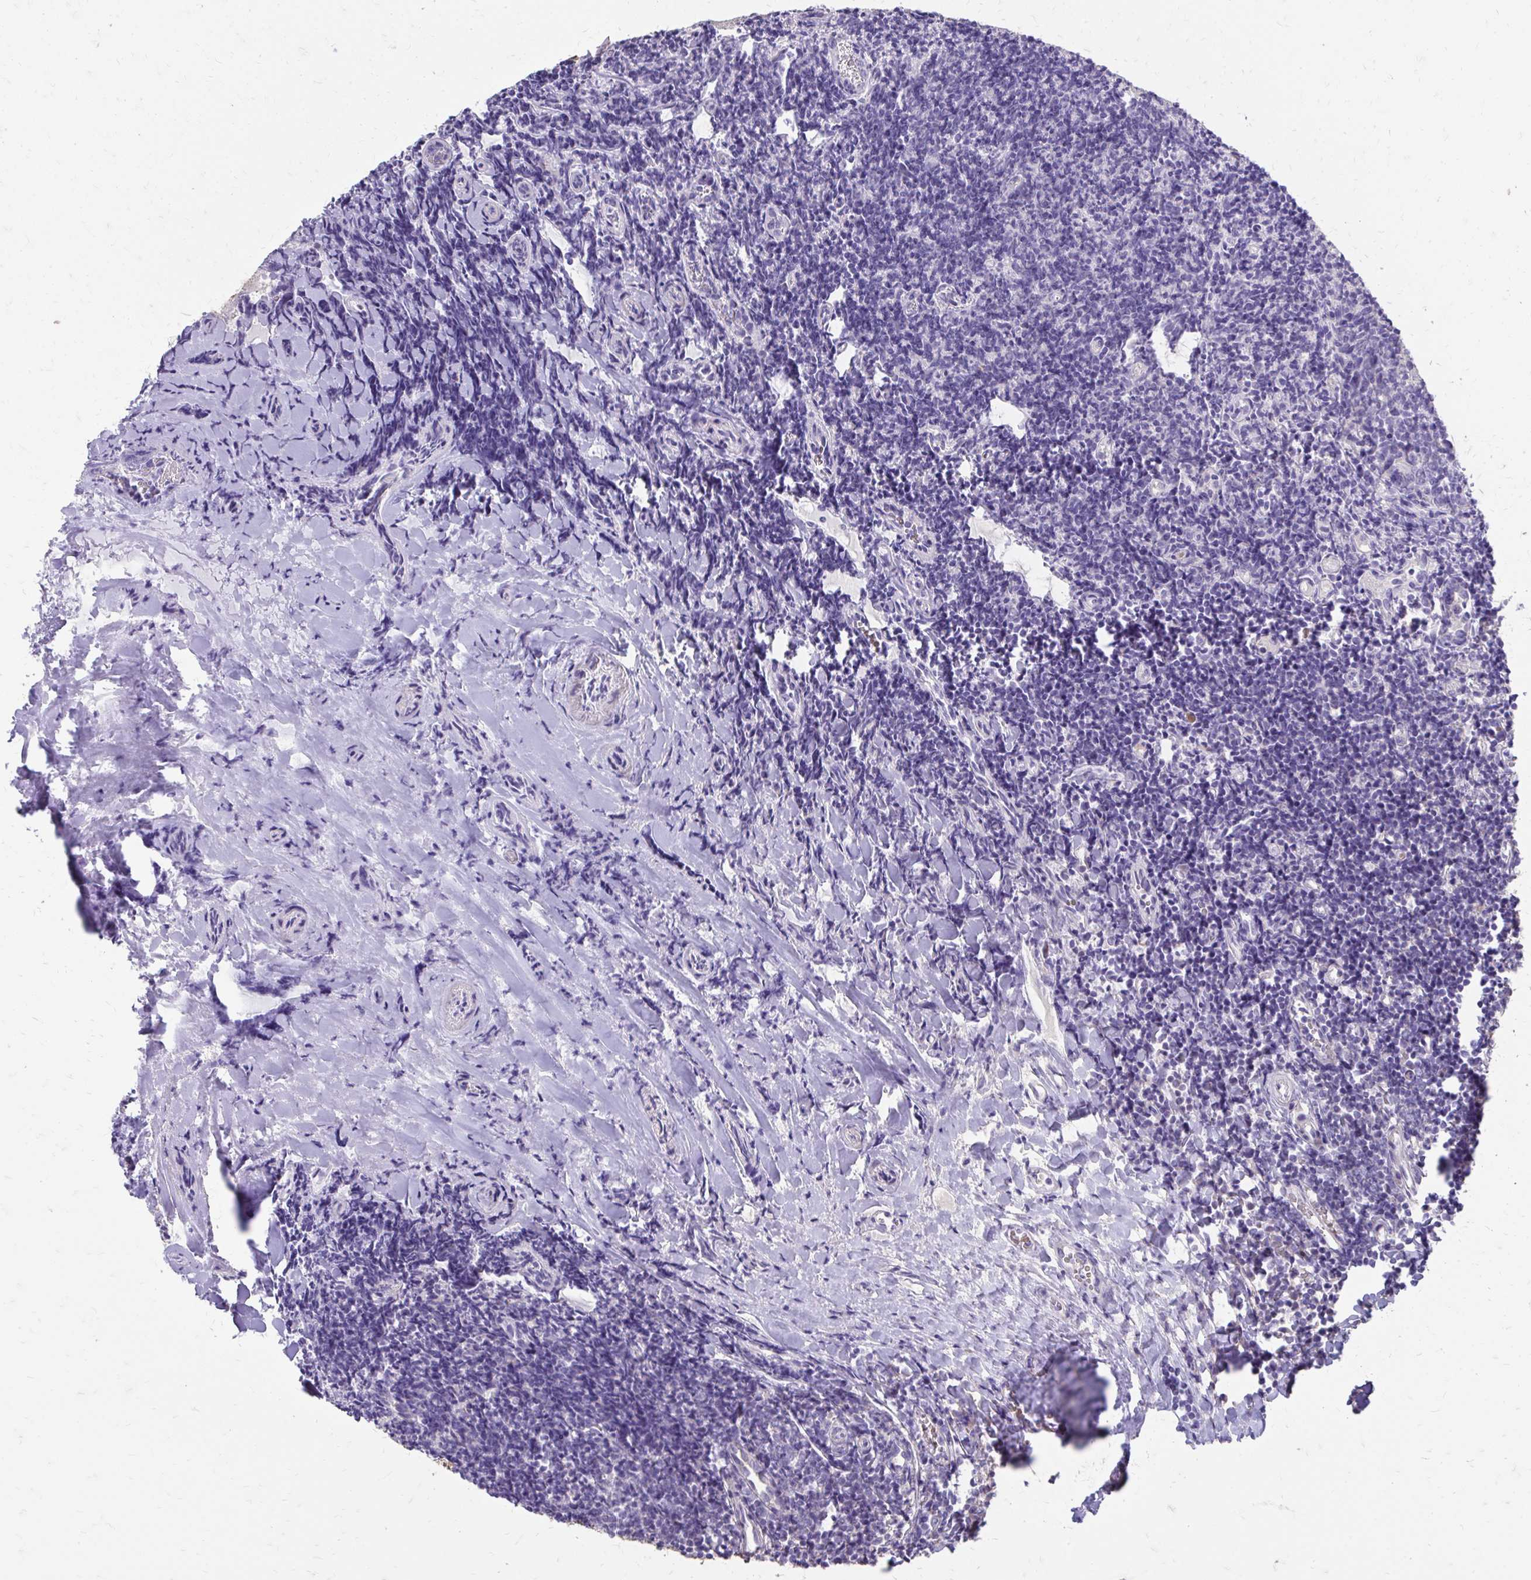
{"staining": {"intensity": "negative", "quantity": "none", "location": "none"}, "tissue": "tonsil", "cell_type": "Germinal center cells", "image_type": "normal", "snomed": [{"axis": "morphology", "description": "Normal tissue, NOS"}, {"axis": "topography", "description": "Tonsil"}], "caption": "A micrograph of tonsil stained for a protein exhibits no brown staining in germinal center cells.", "gene": "MYORG", "patient": {"sex": "female", "age": 10}}